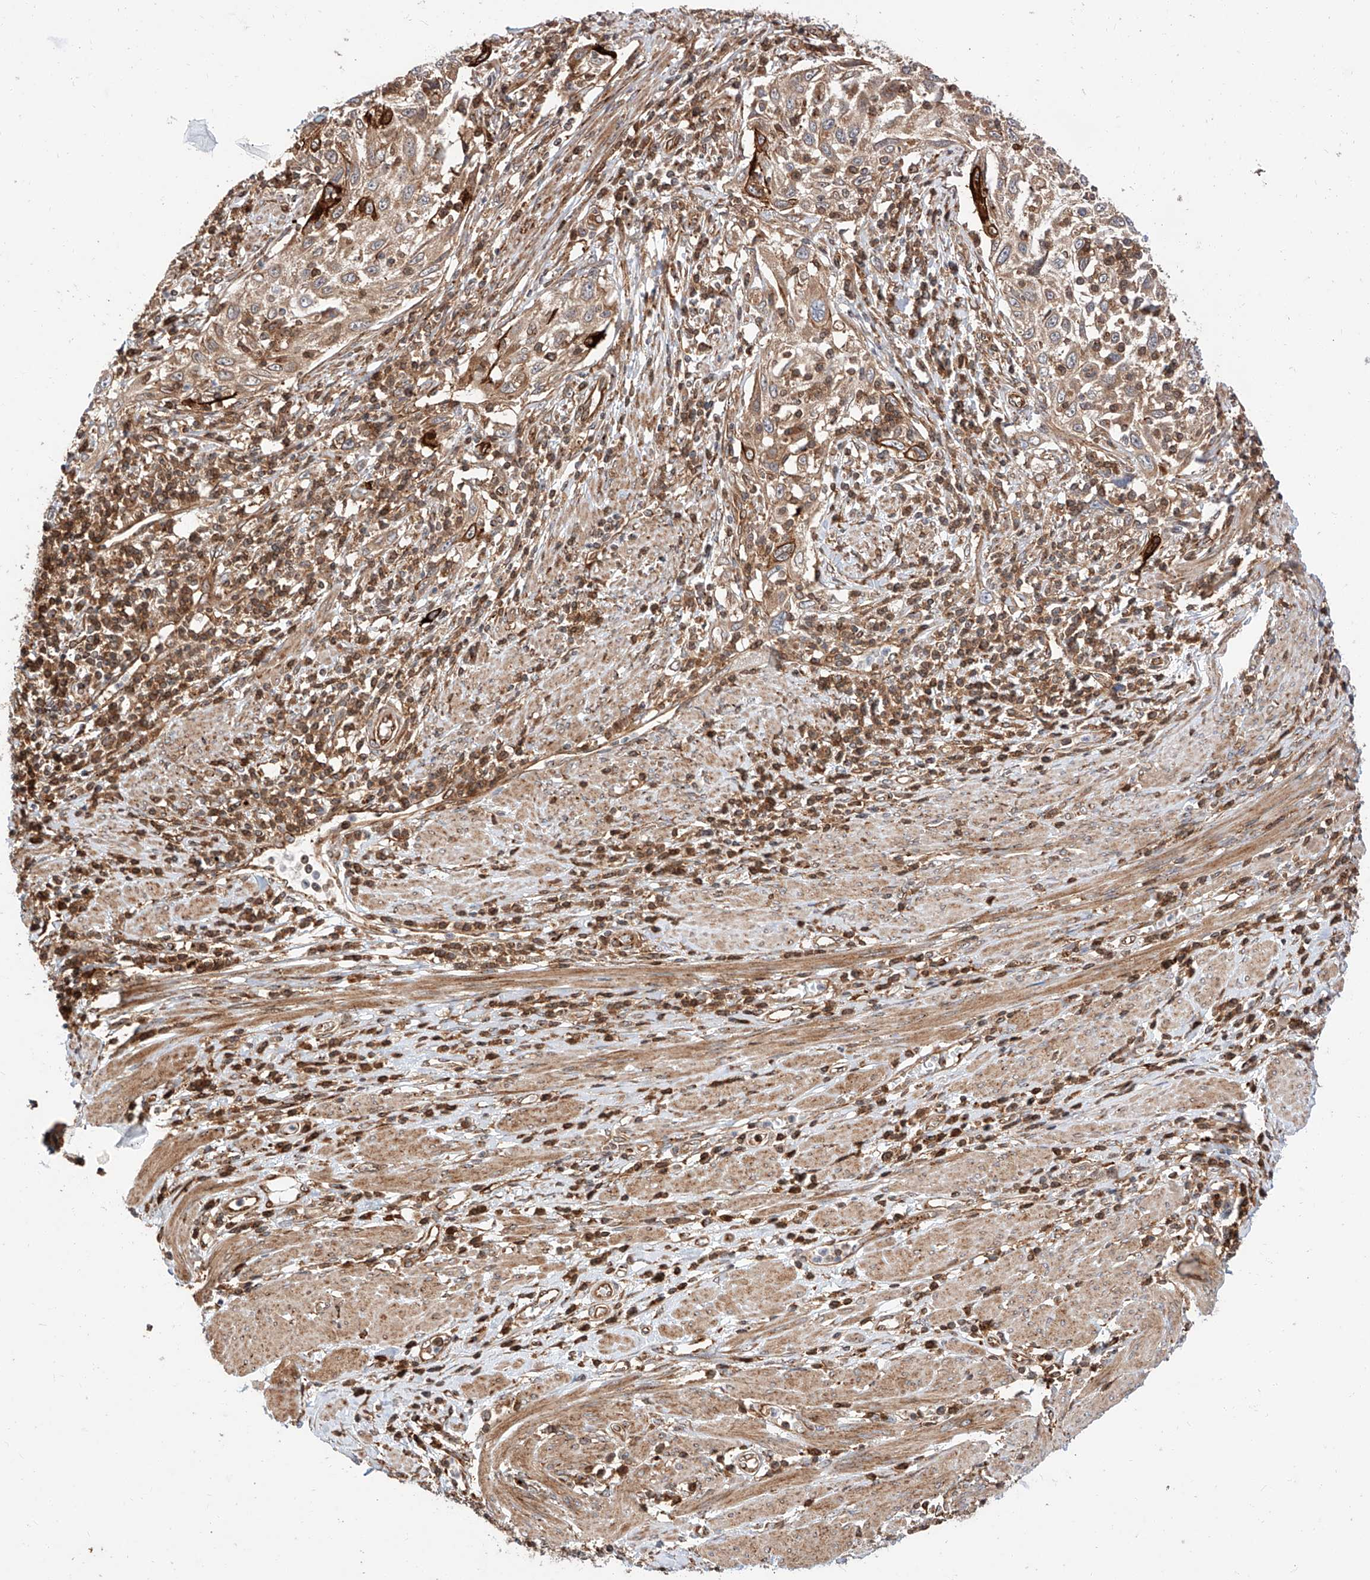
{"staining": {"intensity": "strong", "quantity": "<25%", "location": "cytoplasmic/membranous"}, "tissue": "cervical cancer", "cell_type": "Tumor cells", "image_type": "cancer", "snomed": [{"axis": "morphology", "description": "Squamous cell carcinoma, NOS"}, {"axis": "topography", "description": "Cervix"}], "caption": "There is medium levels of strong cytoplasmic/membranous staining in tumor cells of cervical squamous cell carcinoma, as demonstrated by immunohistochemical staining (brown color).", "gene": "ISCA2", "patient": {"sex": "female", "age": 70}}